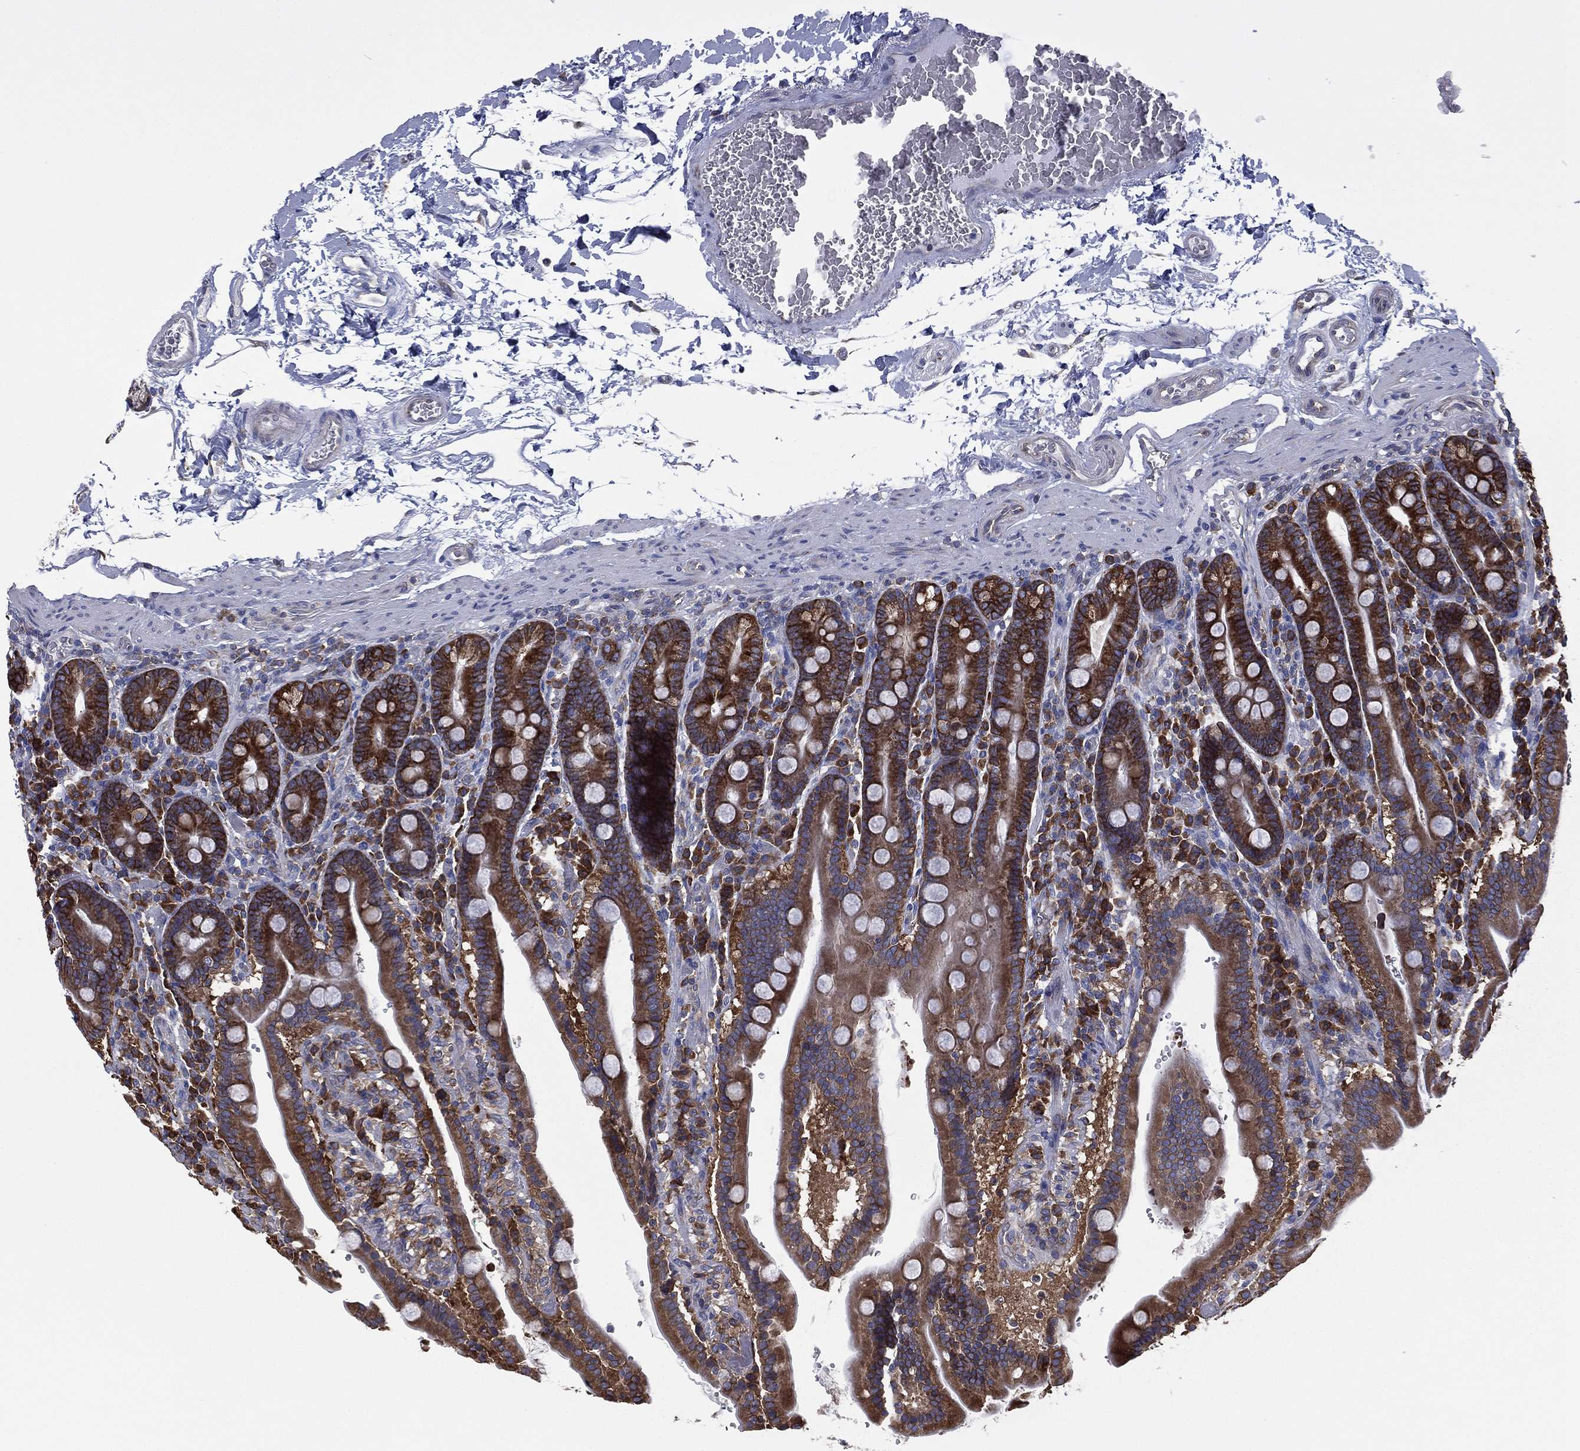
{"staining": {"intensity": "strong", "quantity": ">75%", "location": "cytoplasmic/membranous"}, "tissue": "duodenum", "cell_type": "Glandular cells", "image_type": "normal", "snomed": [{"axis": "morphology", "description": "Normal tissue, NOS"}, {"axis": "topography", "description": "Duodenum"}], "caption": "A histopathology image of duodenum stained for a protein demonstrates strong cytoplasmic/membranous brown staining in glandular cells.", "gene": "FARSA", "patient": {"sex": "female", "age": 62}}